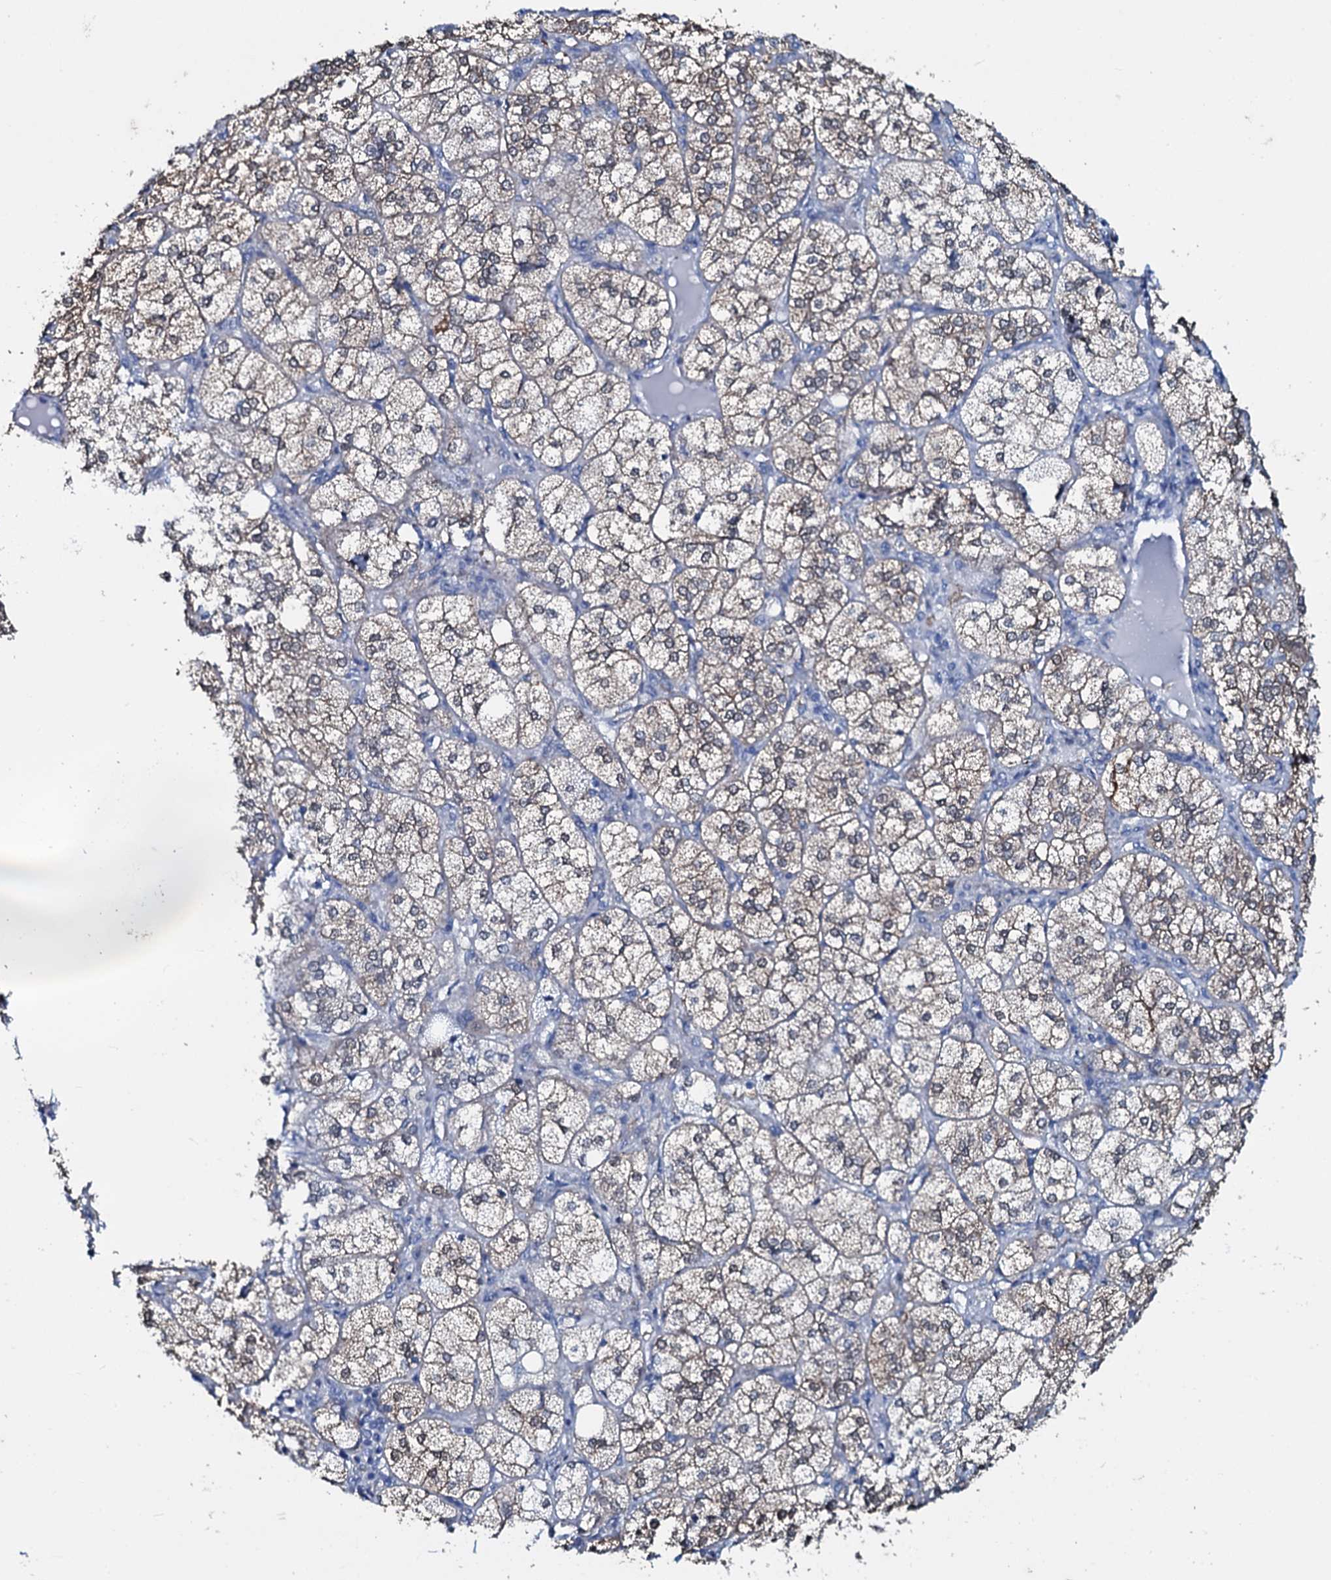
{"staining": {"intensity": "weak", "quantity": "<25%", "location": "cytoplasmic/membranous"}, "tissue": "adrenal gland", "cell_type": "Glandular cells", "image_type": "normal", "snomed": [{"axis": "morphology", "description": "Normal tissue, NOS"}, {"axis": "topography", "description": "Adrenal gland"}], "caption": "DAB immunohistochemical staining of normal human adrenal gland shows no significant positivity in glandular cells.", "gene": "SLC4A7", "patient": {"sex": "female", "age": 61}}